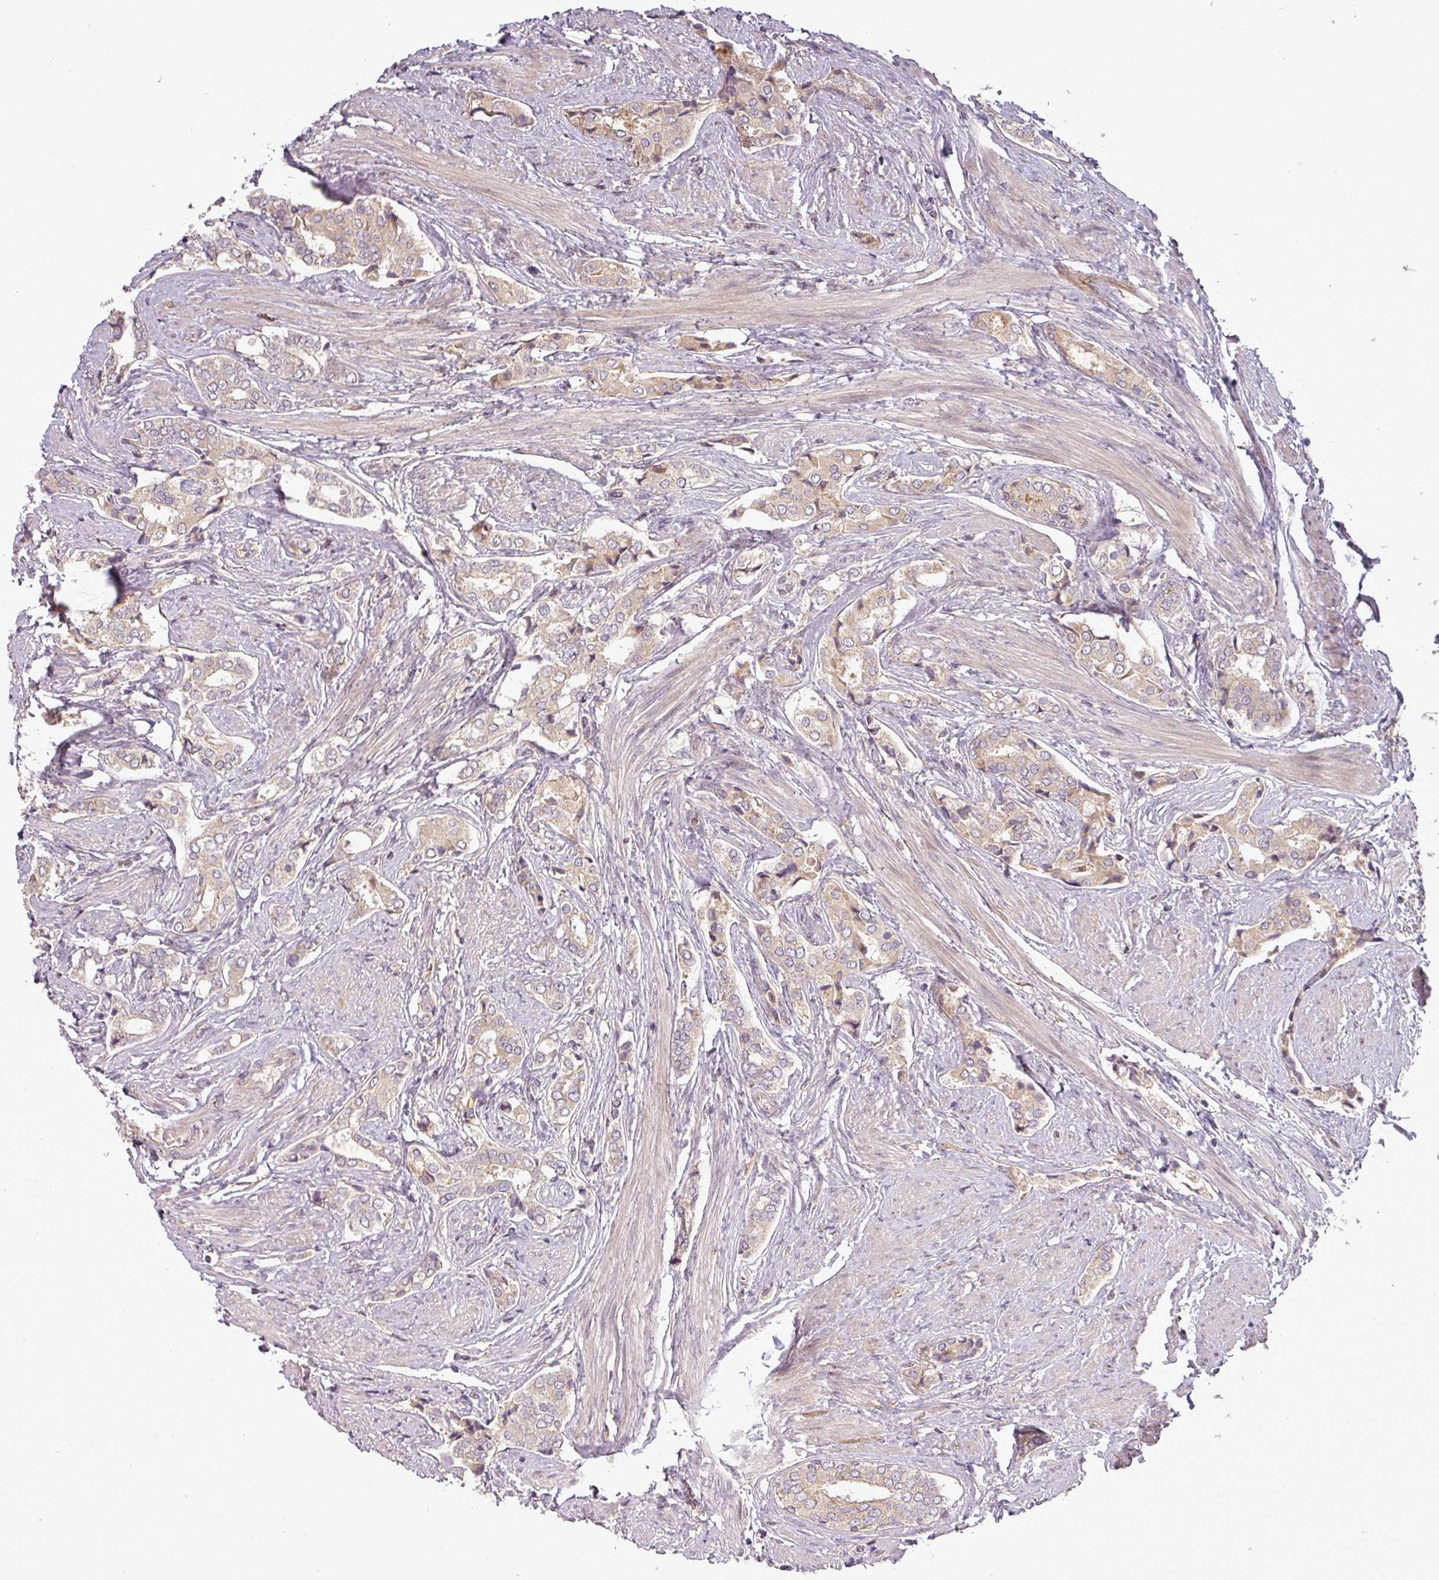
{"staining": {"intensity": "moderate", "quantity": "<25%", "location": "cytoplasmic/membranous"}, "tissue": "prostate cancer", "cell_type": "Tumor cells", "image_type": "cancer", "snomed": [{"axis": "morphology", "description": "Adenocarcinoma, High grade"}, {"axis": "topography", "description": "Prostate"}], "caption": "High-grade adenocarcinoma (prostate) stained for a protein (brown) reveals moderate cytoplasmic/membranous positive expression in approximately <25% of tumor cells.", "gene": "NIN", "patient": {"sex": "male", "age": 71}}